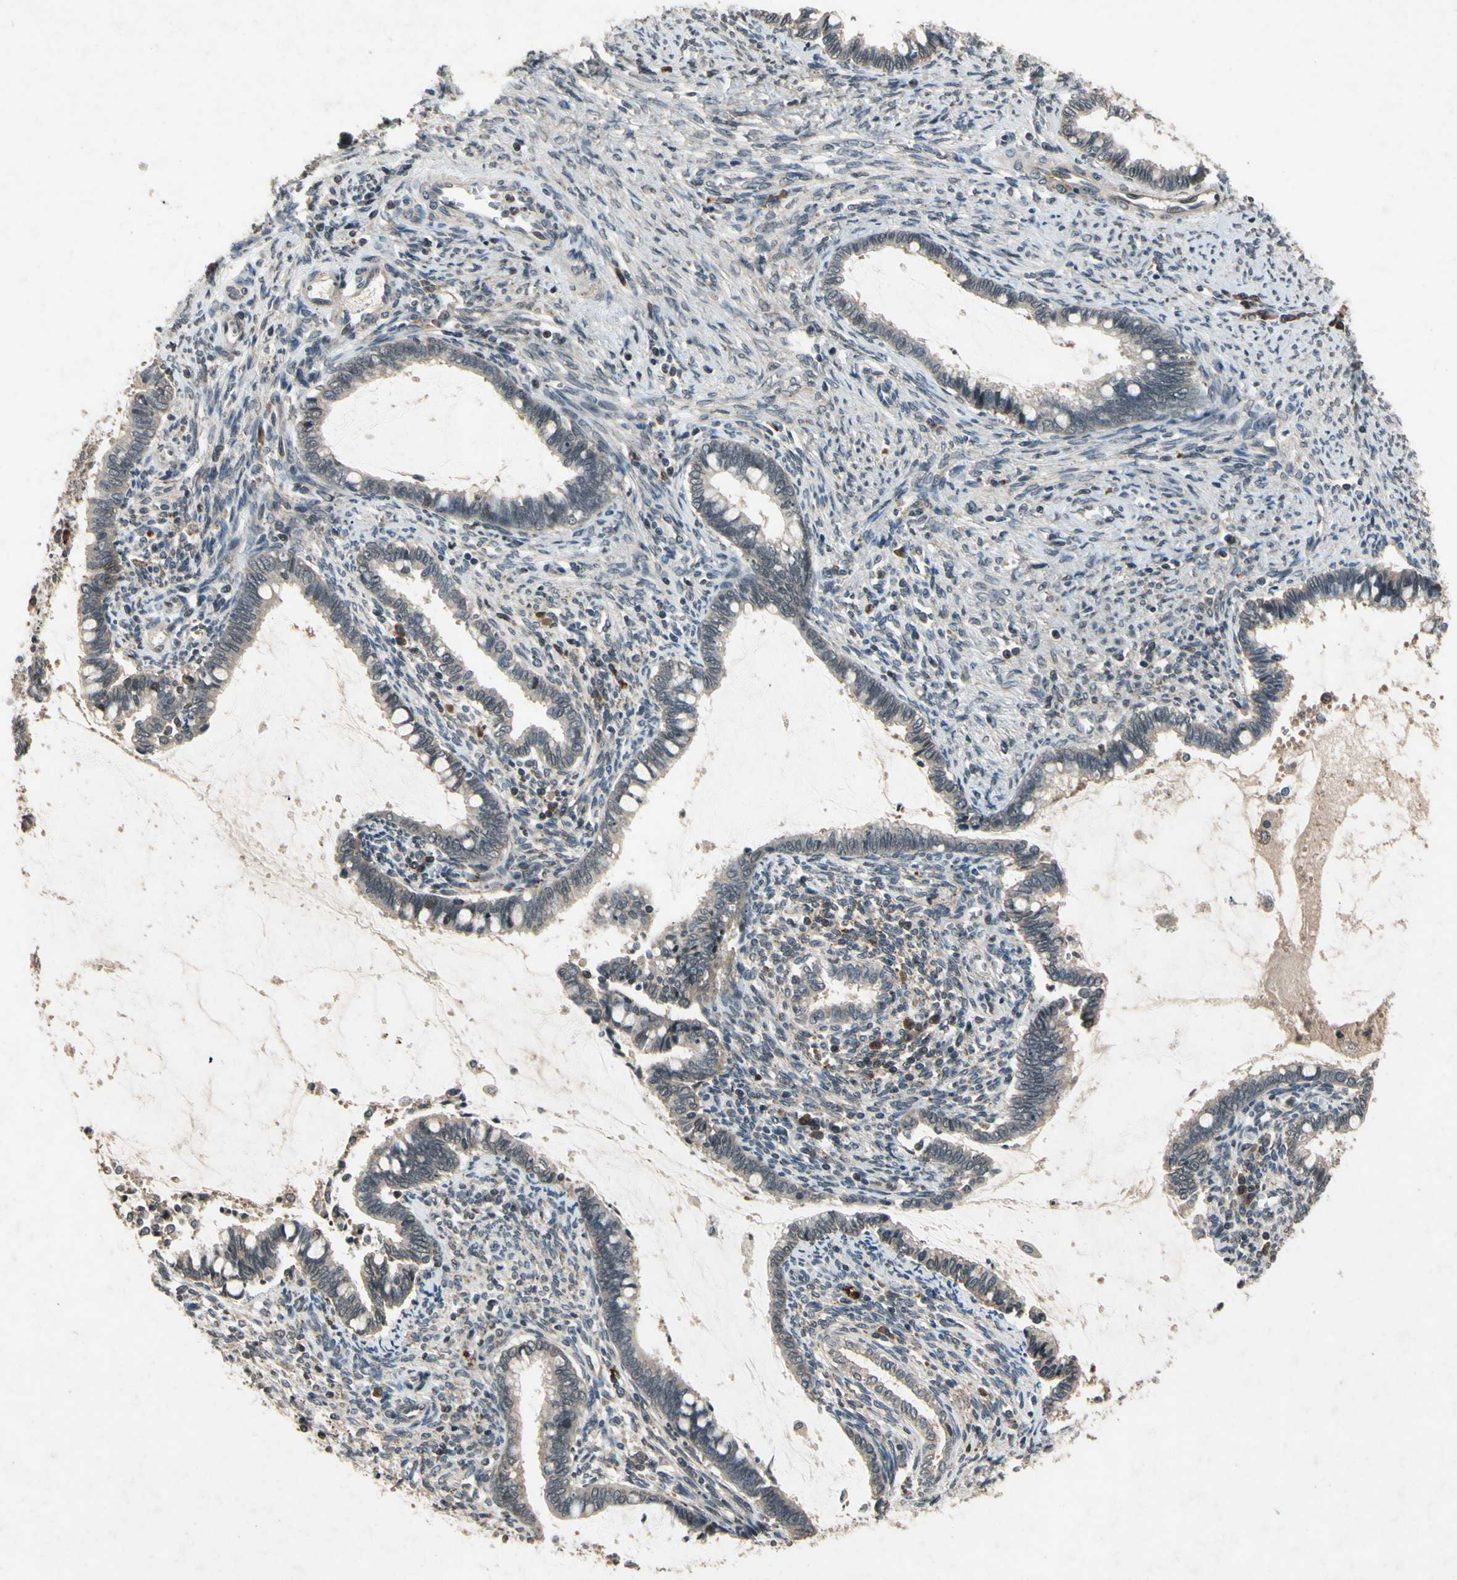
{"staining": {"intensity": "weak", "quantity": "25%-75%", "location": "cytoplasmic/membranous"}, "tissue": "cervical cancer", "cell_type": "Tumor cells", "image_type": "cancer", "snomed": [{"axis": "morphology", "description": "Adenocarcinoma, NOS"}, {"axis": "topography", "description": "Cervix"}], "caption": "A high-resolution image shows IHC staining of adenocarcinoma (cervical), which shows weak cytoplasmic/membranous expression in approximately 25%-75% of tumor cells. Immunohistochemistry stains the protein in brown and the nuclei are stained blue.", "gene": "DPY19L3", "patient": {"sex": "female", "age": 44}}